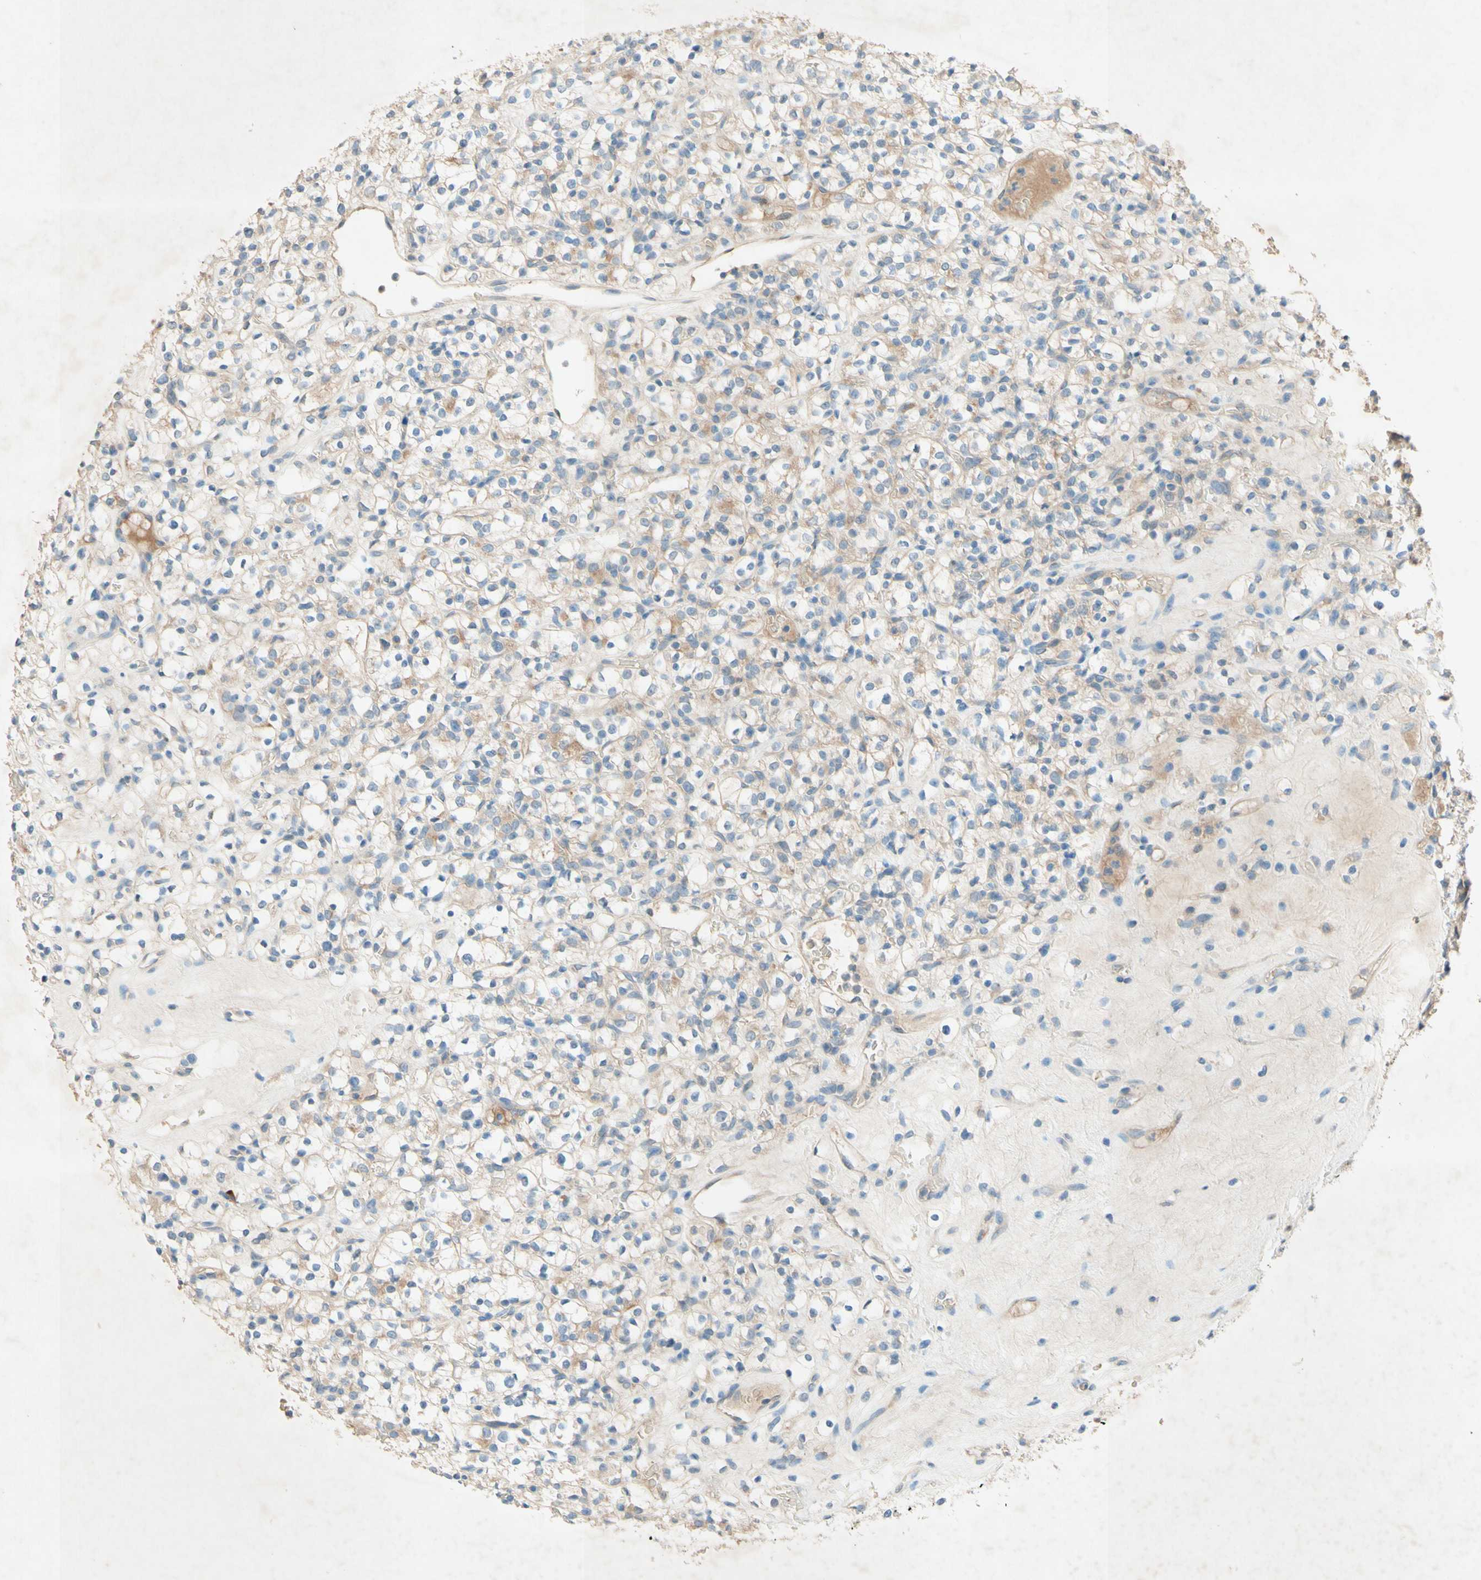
{"staining": {"intensity": "negative", "quantity": "none", "location": "none"}, "tissue": "renal cancer", "cell_type": "Tumor cells", "image_type": "cancer", "snomed": [{"axis": "morphology", "description": "Normal tissue, NOS"}, {"axis": "morphology", "description": "Adenocarcinoma, NOS"}, {"axis": "topography", "description": "Kidney"}], "caption": "High magnification brightfield microscopy of renal adenocarcinoma stained with DAB (3,3'-diaminobenzidine) (brown) and counterstained with hematoxylin (blue): tumor cells show no significant positivity. (Brightfield microscopy of DAB (3,3'-diaminobenzidine) IHC at high magnification).", "gene": "IL2", "patient": {"sex": "female", "age": 72}}